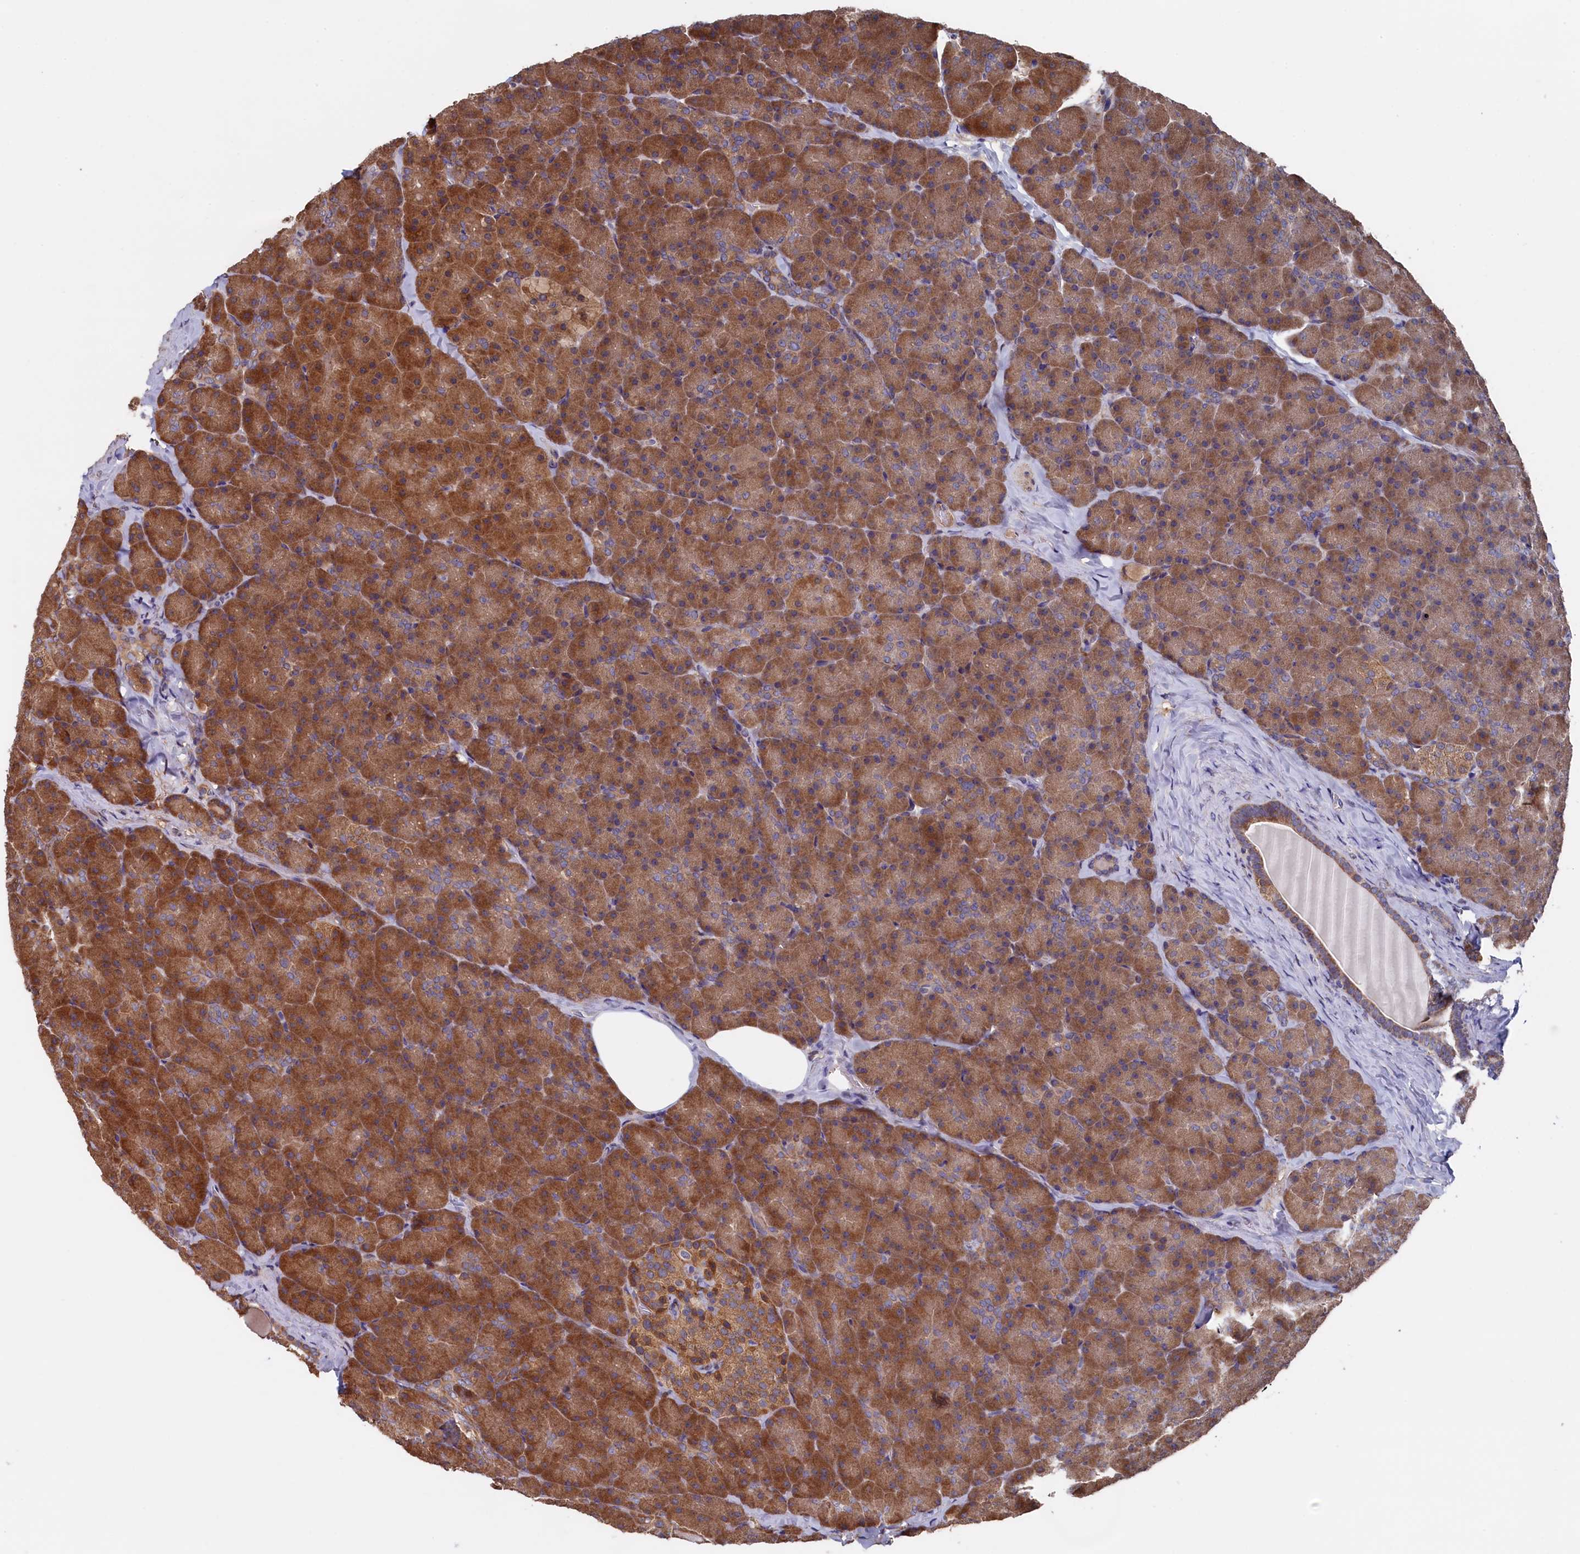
{"staining": {"intensity": "moderate", "quantity": ">75%", "location": "cytoplasmic/membranous"}, "tissue": "pancreas", "cell_type": "Exocrine glandular cells", "image_type": "normal", "snomed": [{"axis": "morphology", "description": "Normal tissue, NOS"}, {"axis": "topography", "description": "Pancreas"}], "caption": "Unremarkable pancreas was stained to show a protein in brown. There is medium levels of moderate cytoplasmic/membranous expression in about >75% of exocrine glandular cells.", "gene": "SLC12A4", "patient": {"sex": "male", "age": 36}}